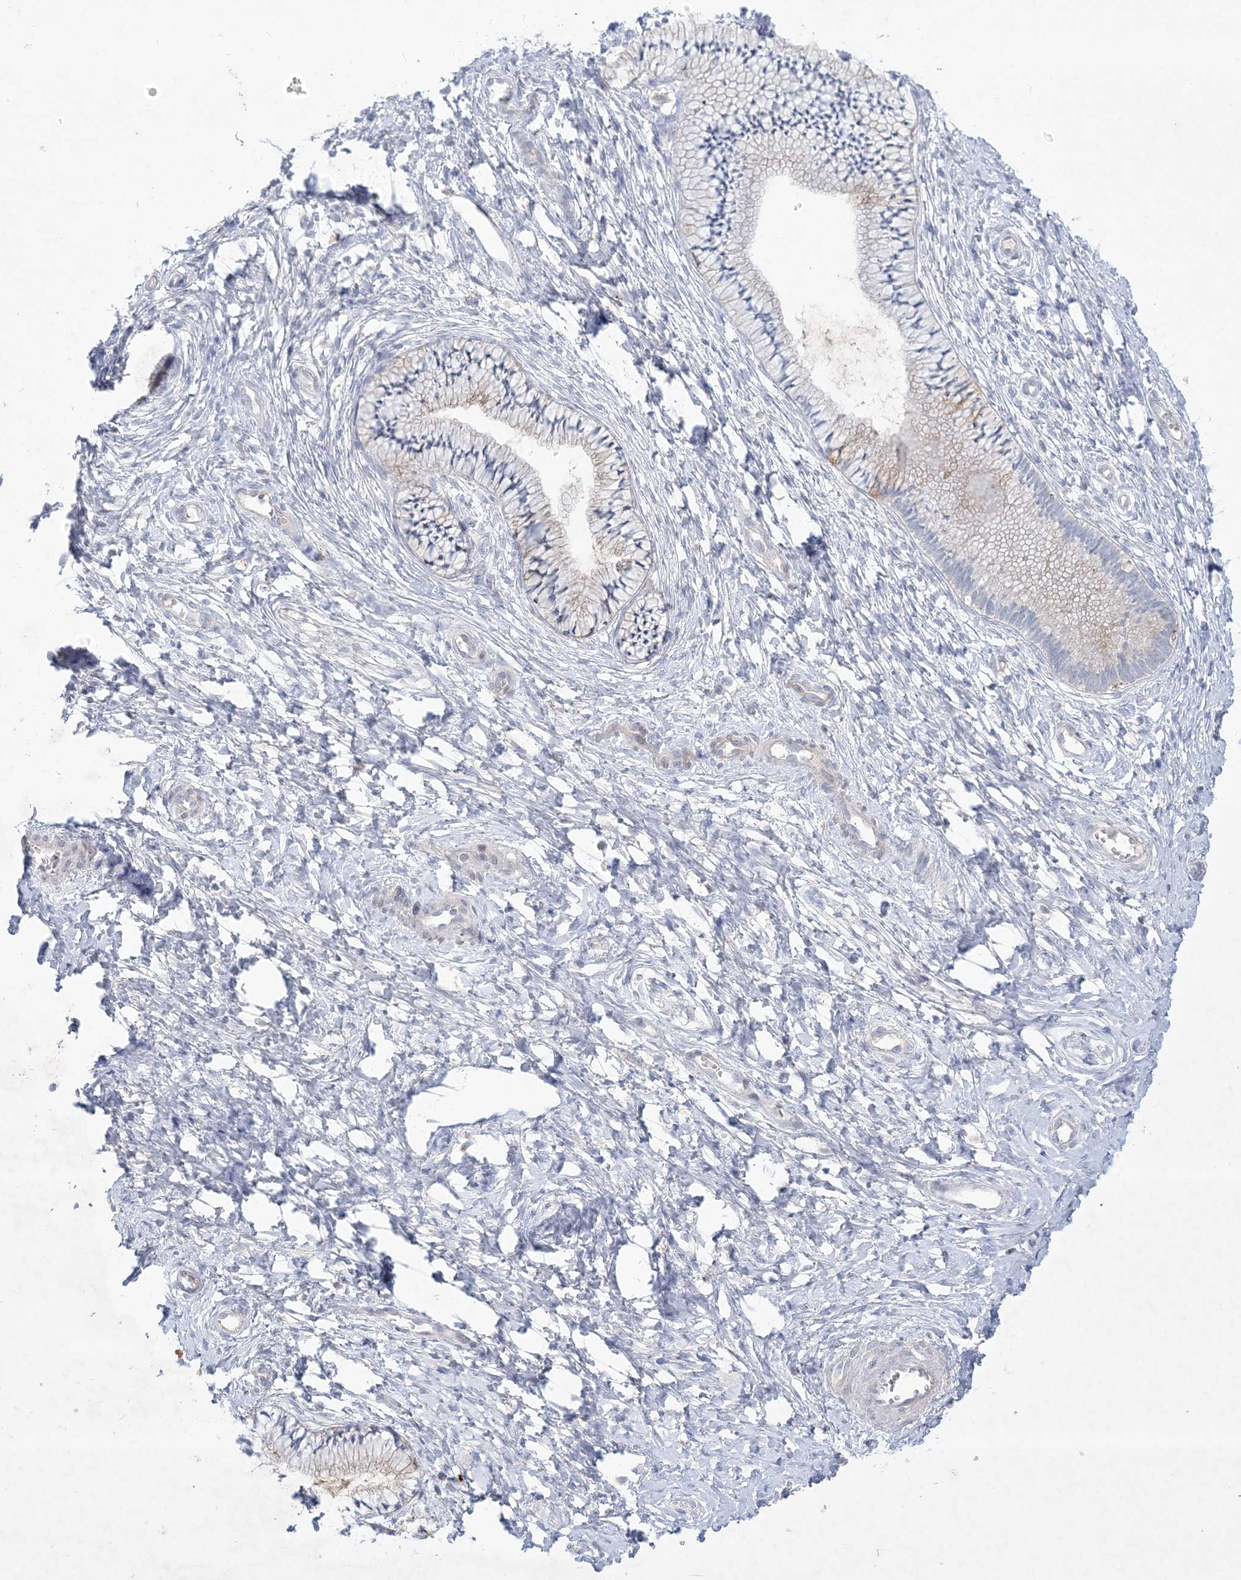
{"staining": {"intensity": "negative", "quantity": "none", "location": "none"}, "tissue": "cervix", "cell_type": "Glandular cells", "image_type": "normal", "snomed": [{"axis": "morphology", "description": "Normal tissue, NOS"}, {"axis": "topography", "description": "Cervix"}], "caption": "An image of cervix stained for a protein demonstrates no brown staining in glandular cells. Brightfield microscopy of immunohistochemistry (IHC) stained with DAB (3,3'-diaminobenzidine) (brown) and hematoxylin (blue), captured at high magnification.", "gene": "KCTD6", "patient": {"sex": "female", "age": 36}}